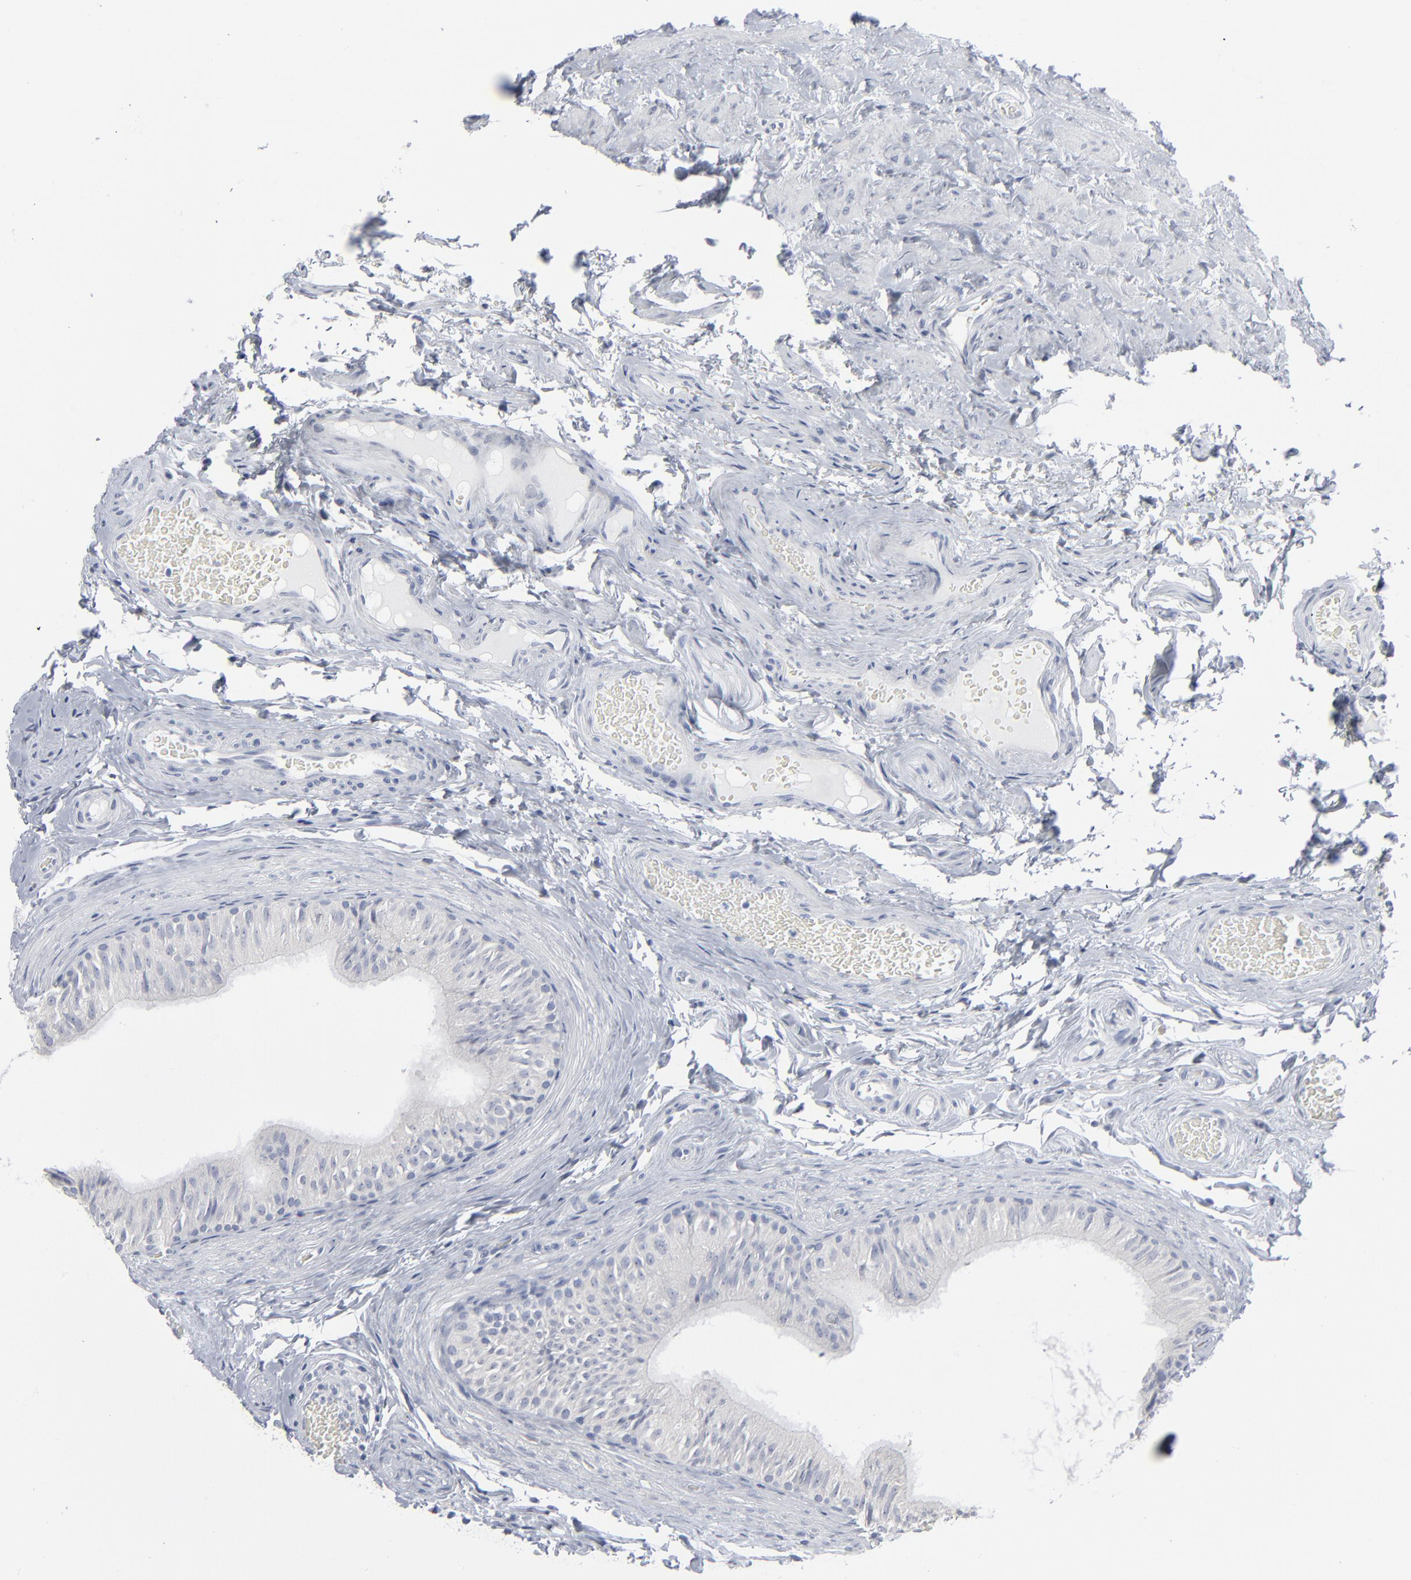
{"staining": {"intensity": "negative", "quantity": "none", "location": "none"}, "tissue": "epididymis", "cell_type": "Glandular cells", "image_type": "normal", "snomed": [{"axis": "morphology", "description": "Normal tissue, NOS"}, {"axis": "topography", "description": "Testis"}, {"axis": "topography", "description": "Epididymis"}], "caption": "IHC photomicrograph of unremarkable epididymis stained for a protein (brown), which exhibits no positivity in glandular cells.", "gene": "PAGE1", "patient": {"sex": "male", "age": 36}}